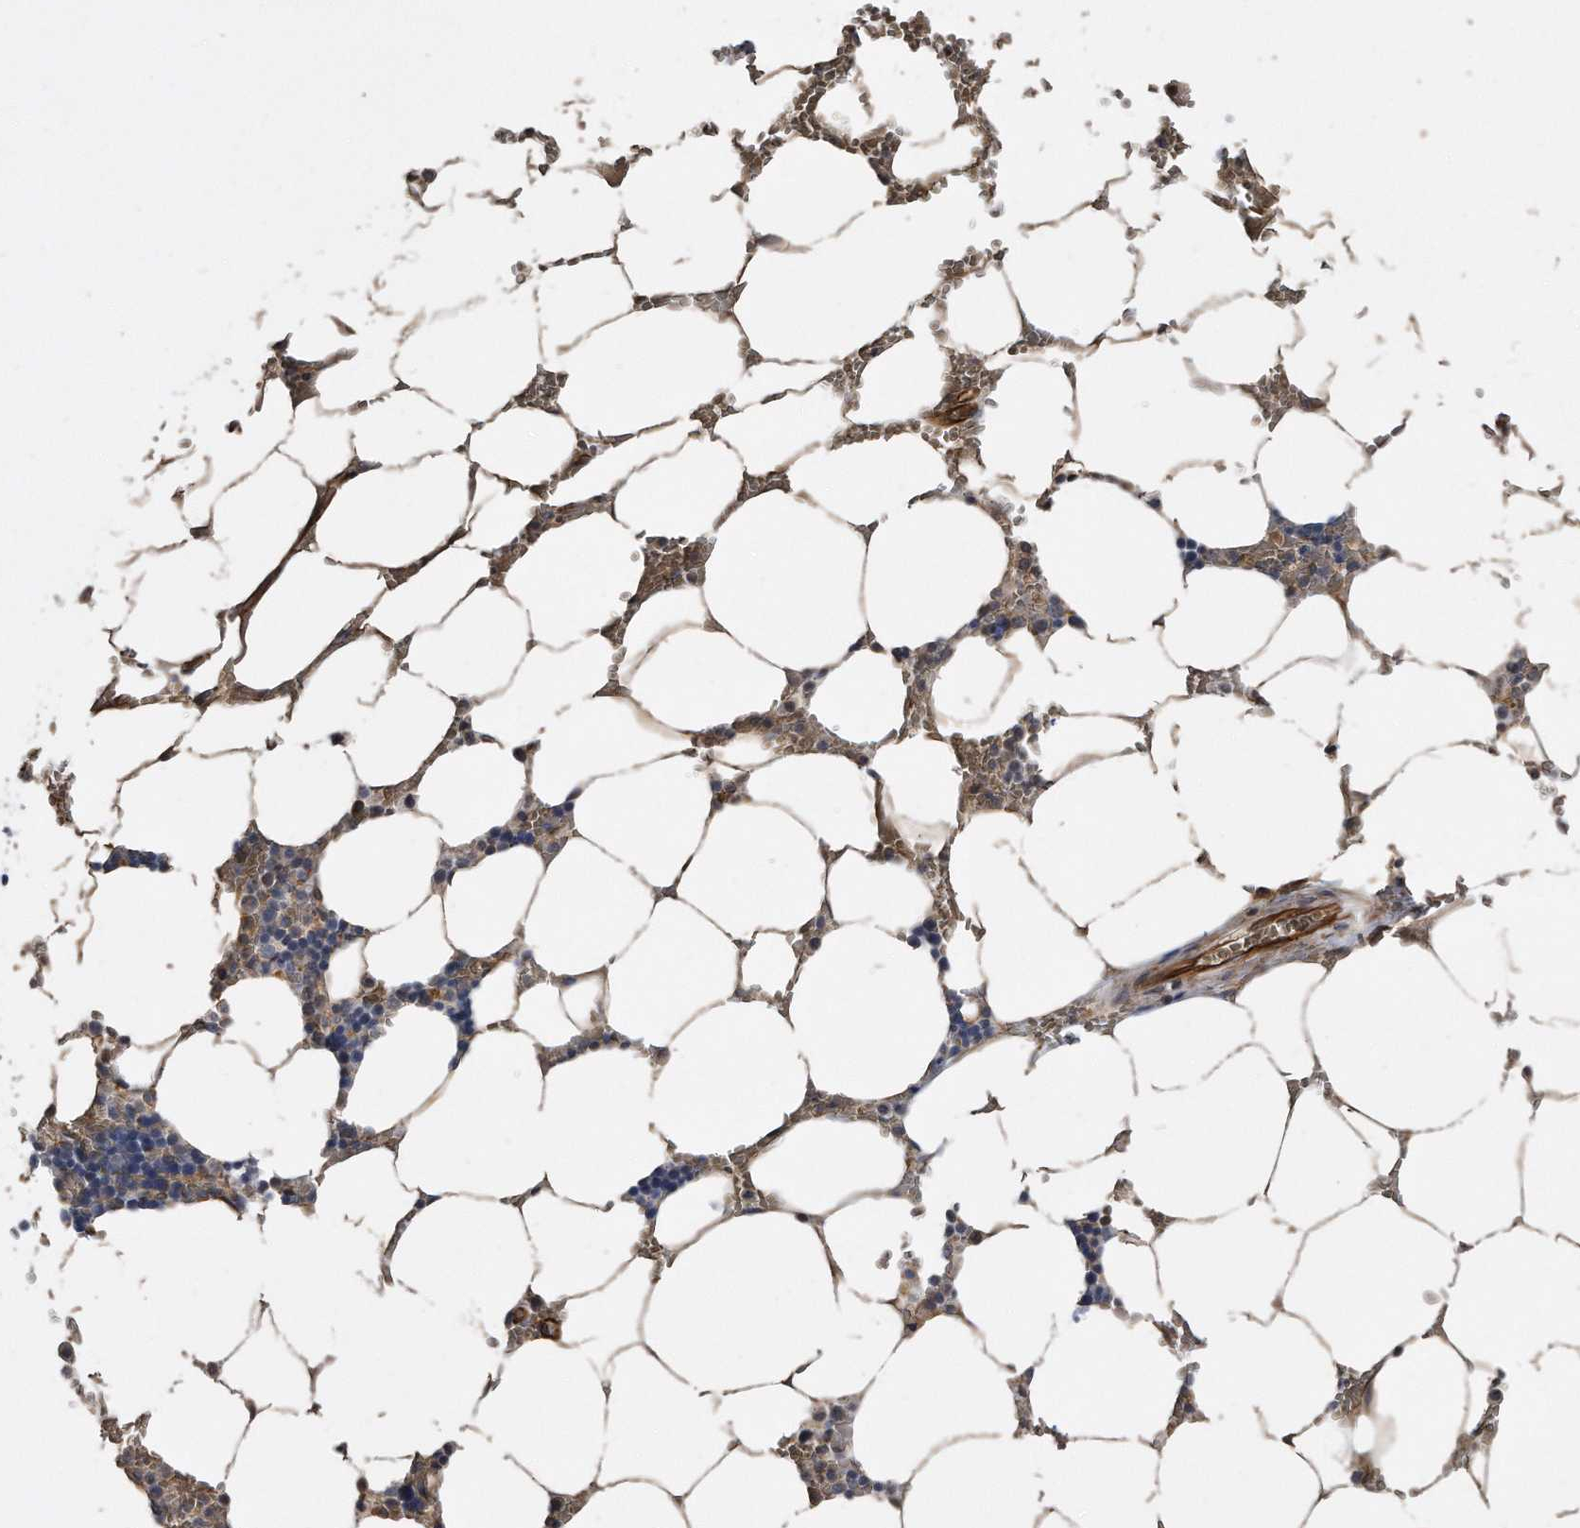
{"staining": {"intensity": "negative", "quantity": "none", "location": "none"}, "tissue": "bone marrow", "cell_type": "Hematopoietic cells", "image_type": "normal", "snomed": [{"axis": "morphology", "description": "Normal tissue, NOS"}, {"axis": "topography", "description": "Bone marrow"}], "caption": "IHC photomicrograph of unremarkable bone marrow stained for a protein (brown), which displays no expression in hematopoietic cells.", "gene": "GPC1", "patient": {"sex": "male", "age": 70}}